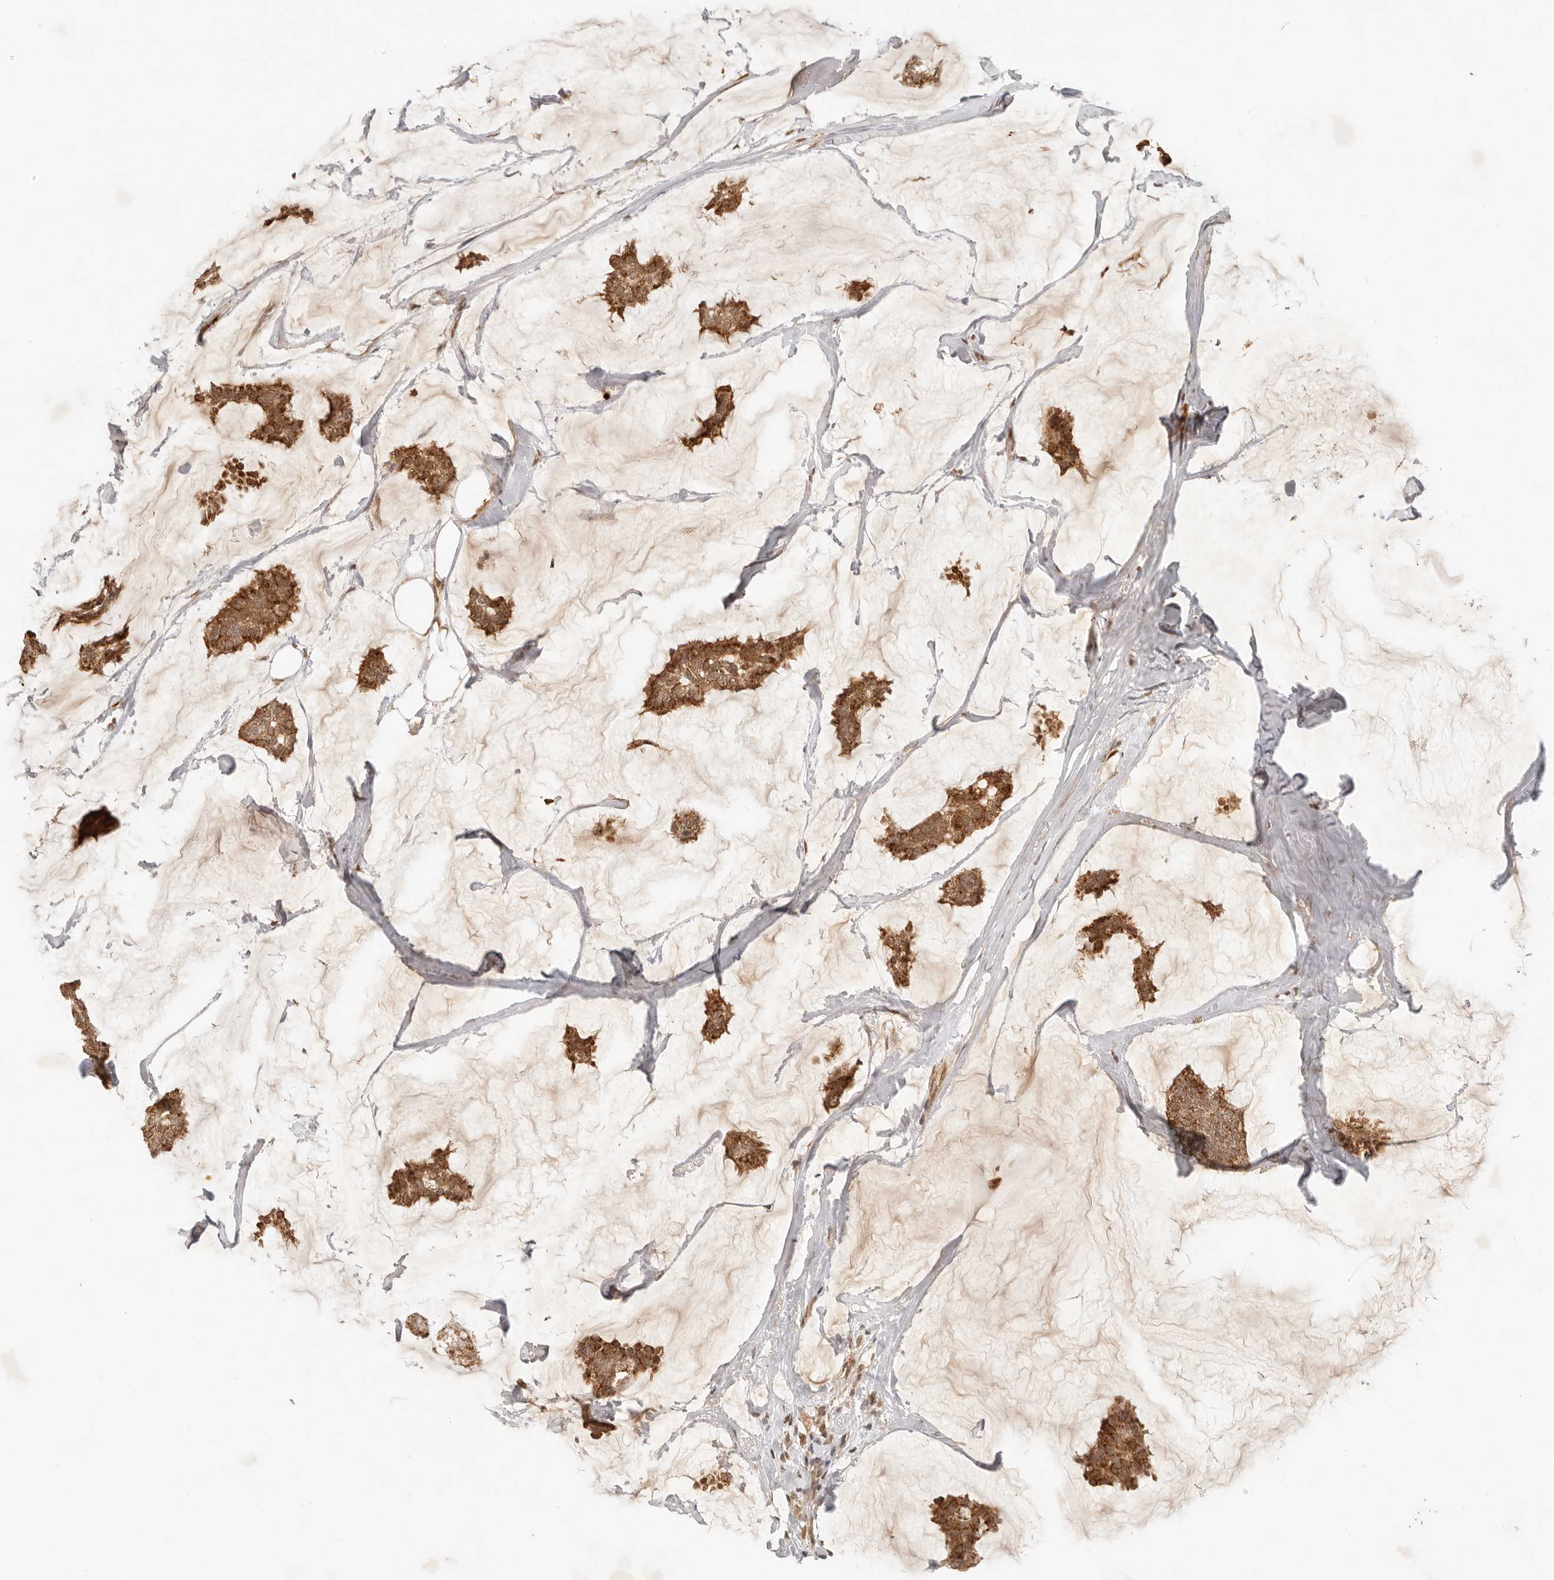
{"staining": {"intensity": "moderate", "quantity": ">75%", "location": "cytoplasmic/membranous"}, "tissue": "breast cancer", "cell_type": "Tumor cells", "image_type": "cancer", "snomed": [{"axis": "morphology", "description": "Duct carcinoma"}, {"axis": "topography", "description": "Breast"}], "caption": "Breast cancer stained with a protein marker shows moderate staining in tumor cells.", "gene": "INTS11", "patient": {"sex": "female", "age": 93}}